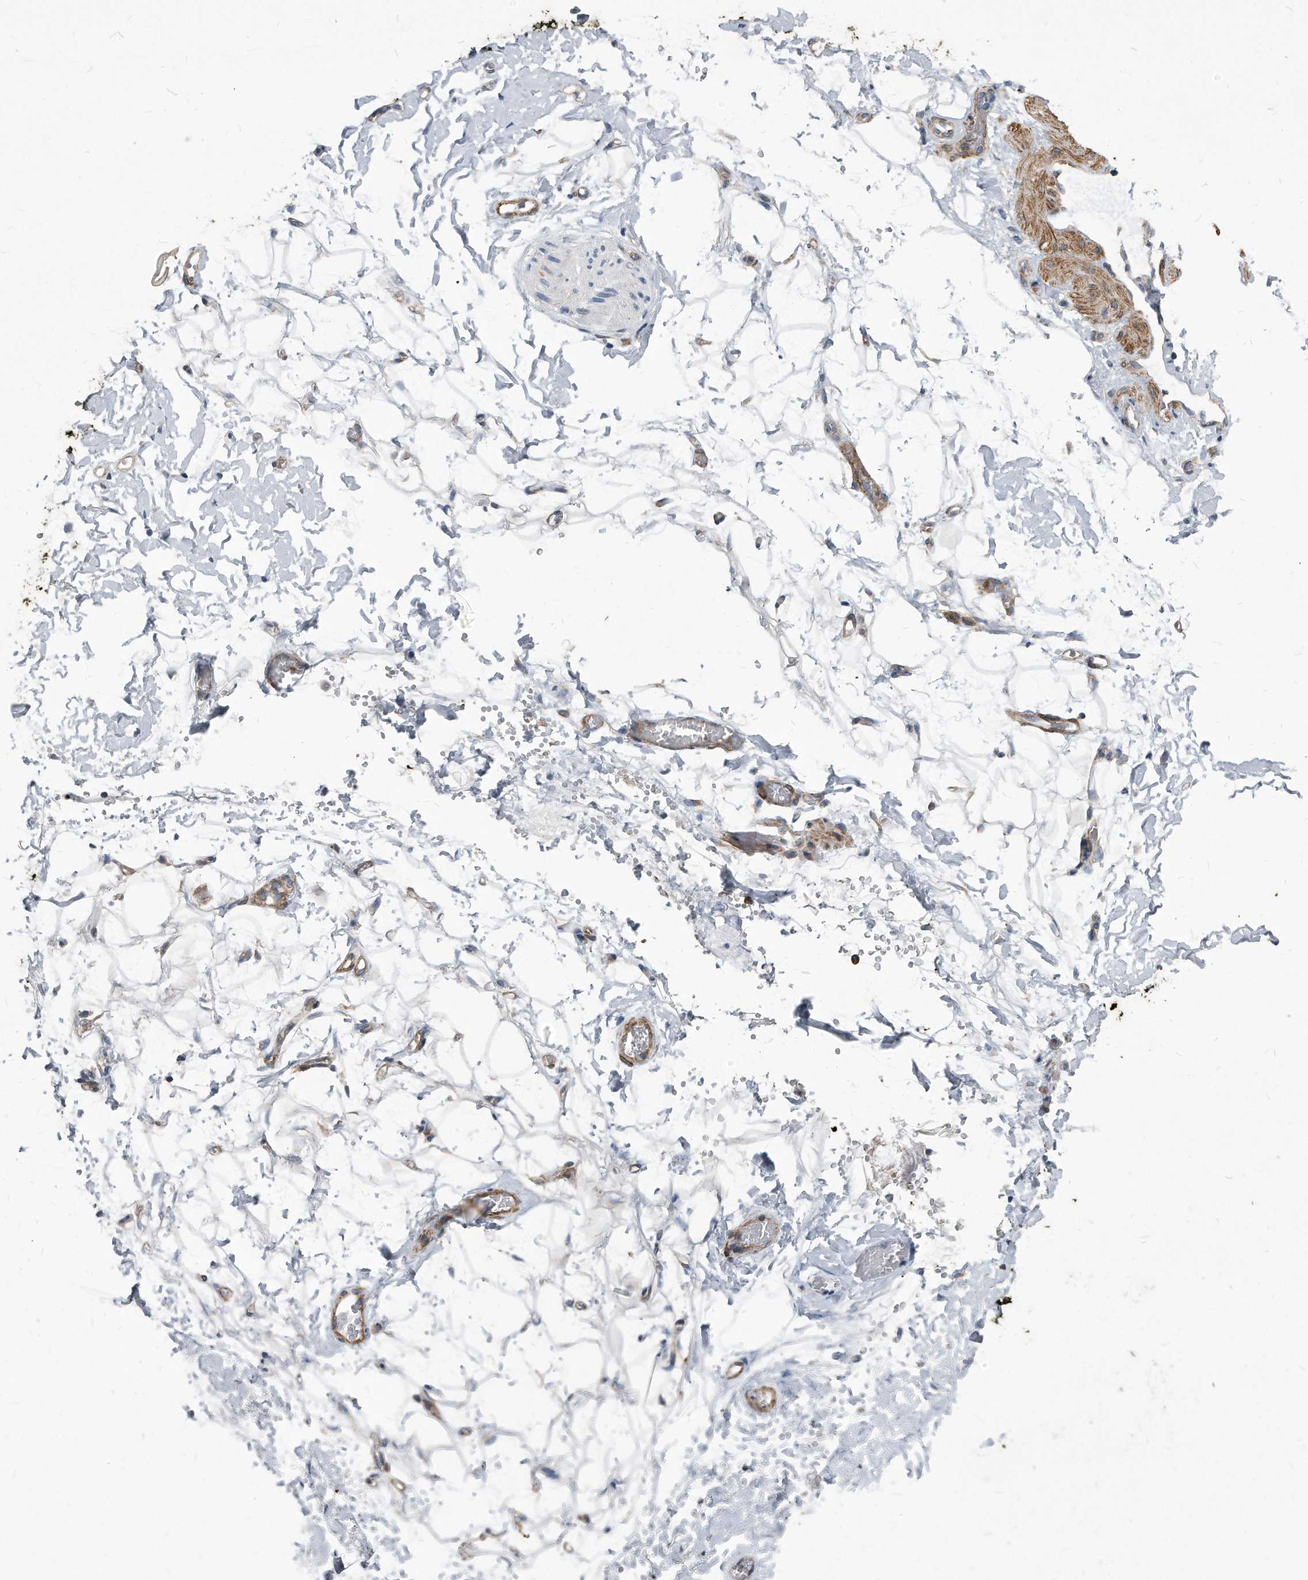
{"staining": {"intensity": "negative", "quantity": "none", "location": "none"}, "tissue": "adipose tissue", "cell_type": "Adipocytes", "image_type": "normal", "snomed": [{"axis": "morphology", "description": "Normal tissue, NOS"}, {"axis": "morphology", "description": "Adenocarcinoma, NOS"}, {"axis": "topography", "description": "Pancreas"}, {"axis": "topography", "description": "Peripheral nerve tissue"}], "caption": "A photomicrograph of adipose tissue stained for a protein exhibits no brown staining in adipocytes. (DAB immunohistochemistry (IHC), high magnification).", "gene": "EIF2B4", "patient": {"sex": "male", "age": 59}}